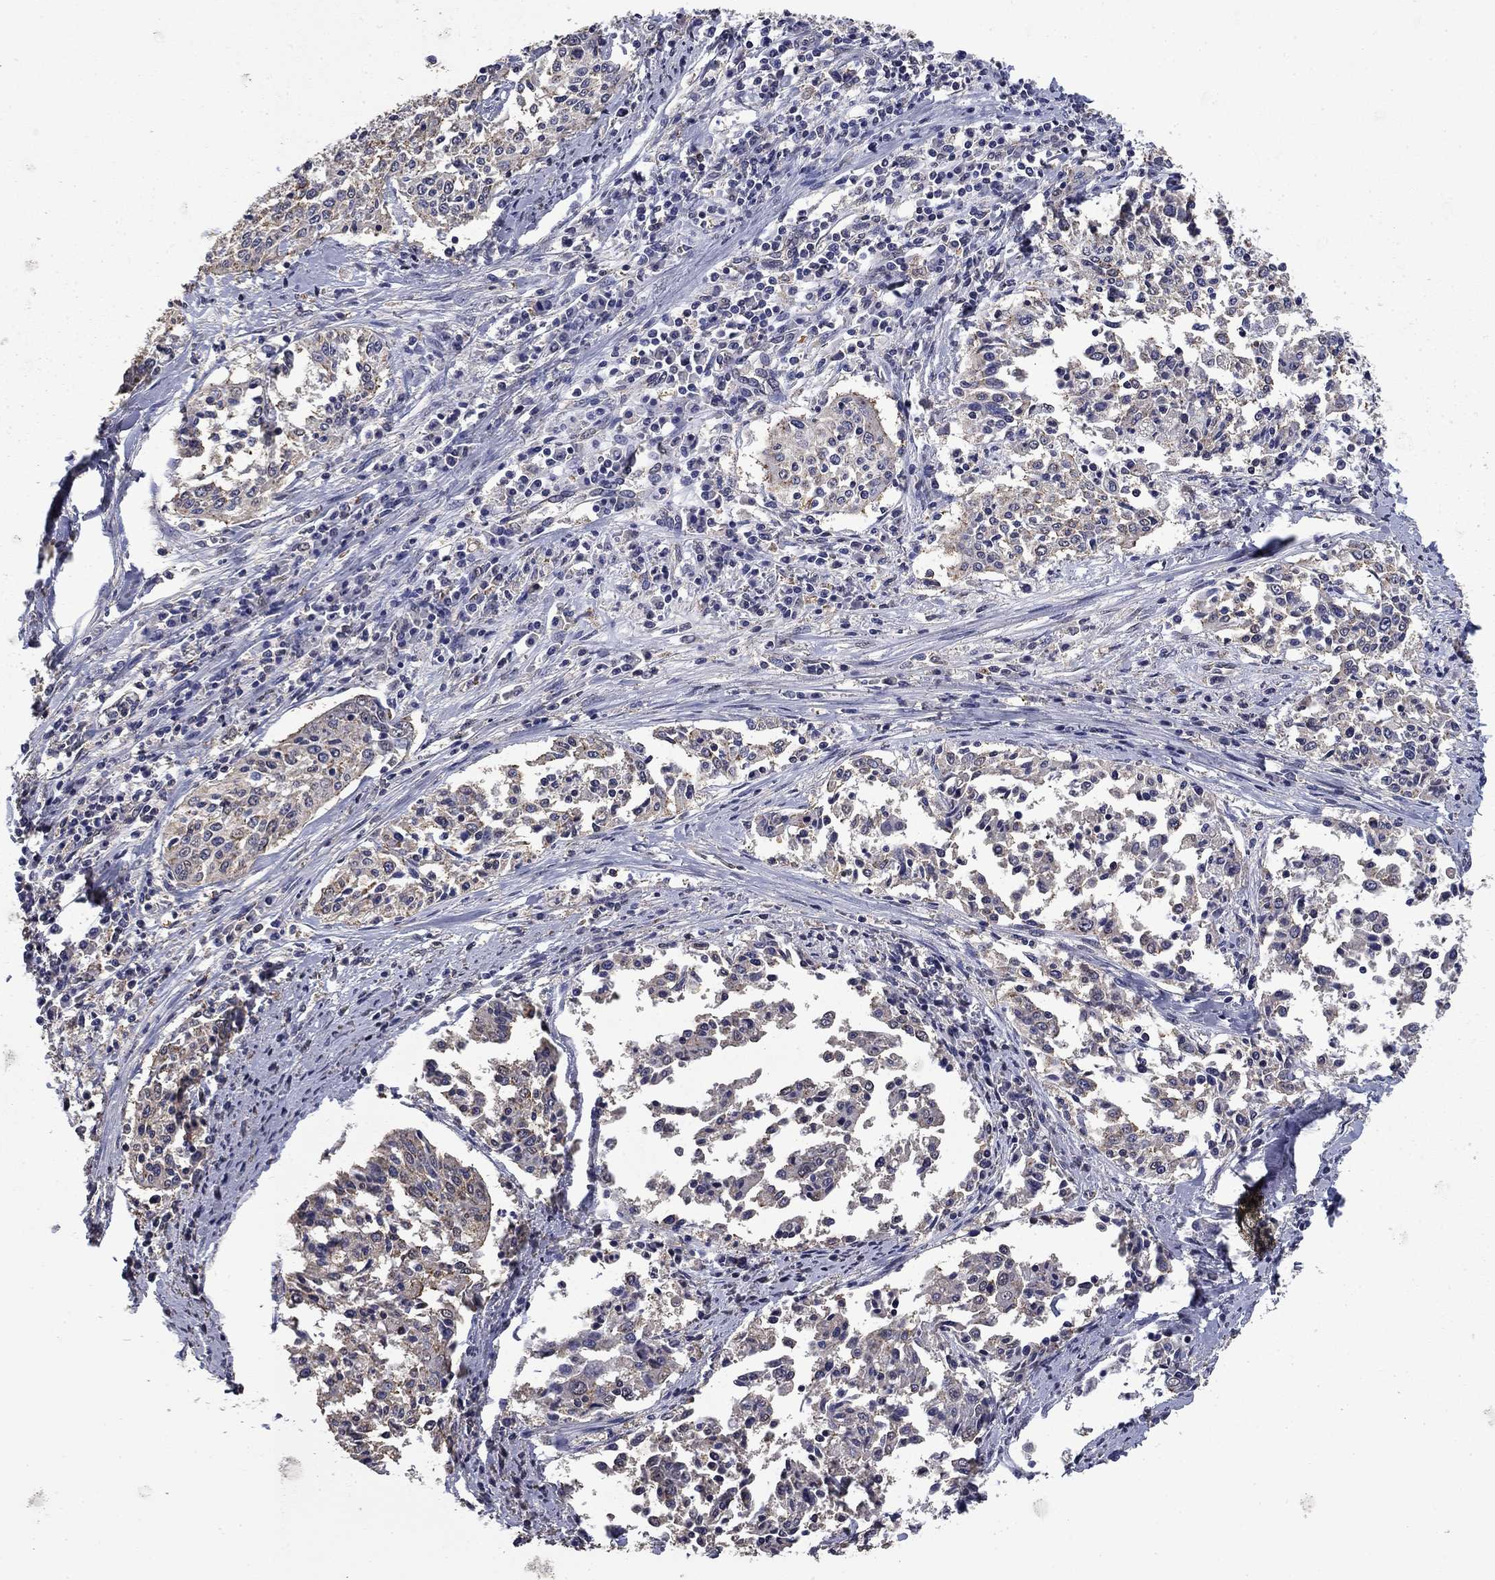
{"staining": {"intensity": "negative", "quantity": "none", "location": "none"}, "tissue": "cervical cancer", "cell_type": "Tumor cells", "image_type": "cancer", "snomed": [{"axis": "morphology", "description": "Squamous cell carcinoma, NOS"}, {"axis": "topography", "description": "Cervix"}], "caption": "Human cervical cancer stained for a protein using immunohistochemistry displays no expression in tumor cells.", "gene": "MFAP3L", "patient": {"sex": "female", "age": 41}}